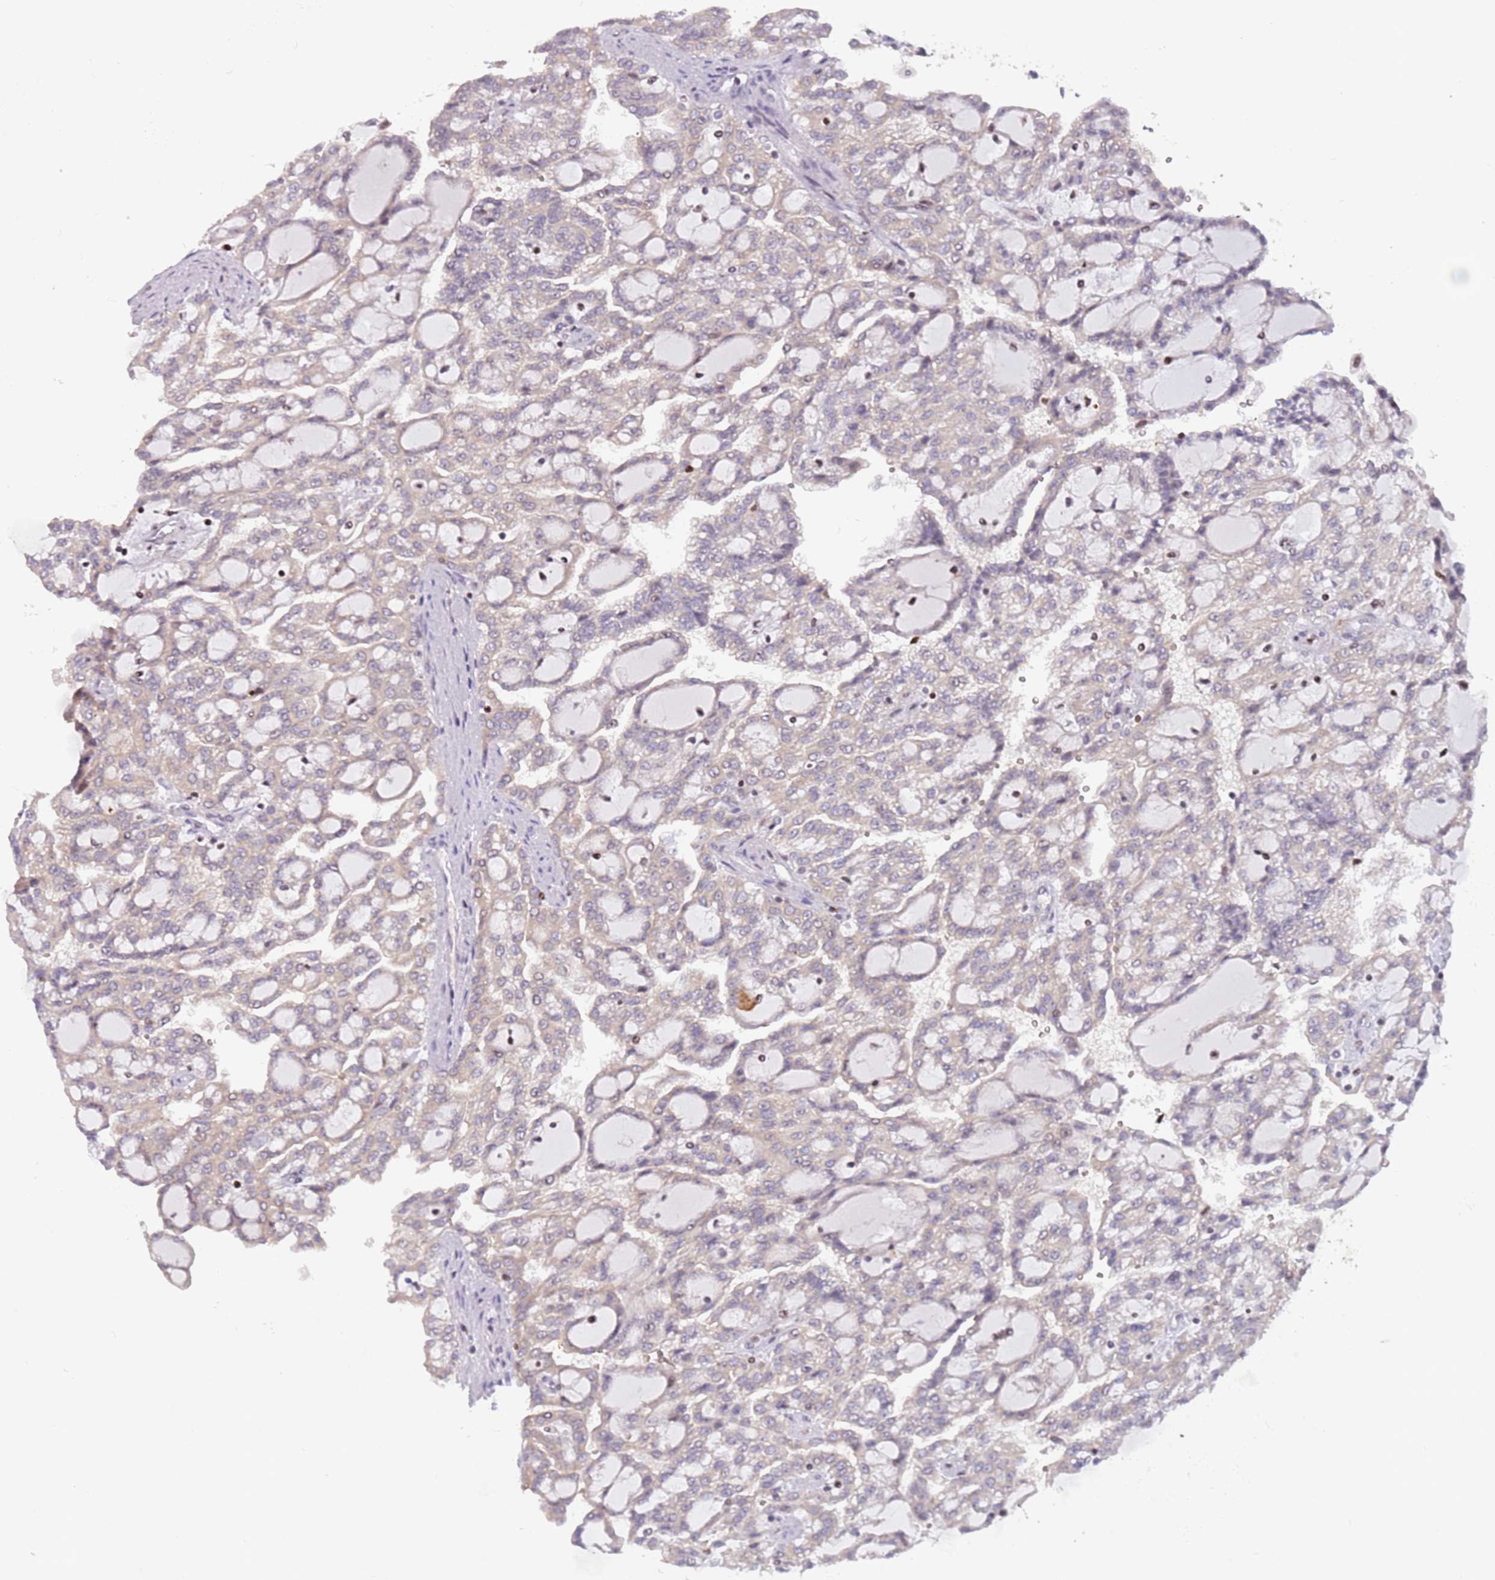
{"staining": {"intensity": "negative", "quantity": "none", "location": "none"}, "tissue": "renal cancer", "cell_type": "Tumor cells", "image_type": "cancer", "snomed": [{"axis": "morphology", "description": "Adenocarcinoma, NOS"}, {"axis": "topography", "description": "Kidney"}], "caption": "Renal adenocarcinoma was stained to show a protein in brown. There is no significant positivity in tumor cells.", "gene": "ARHGEF5", "patient": {"sex": "male", "age": 63}}